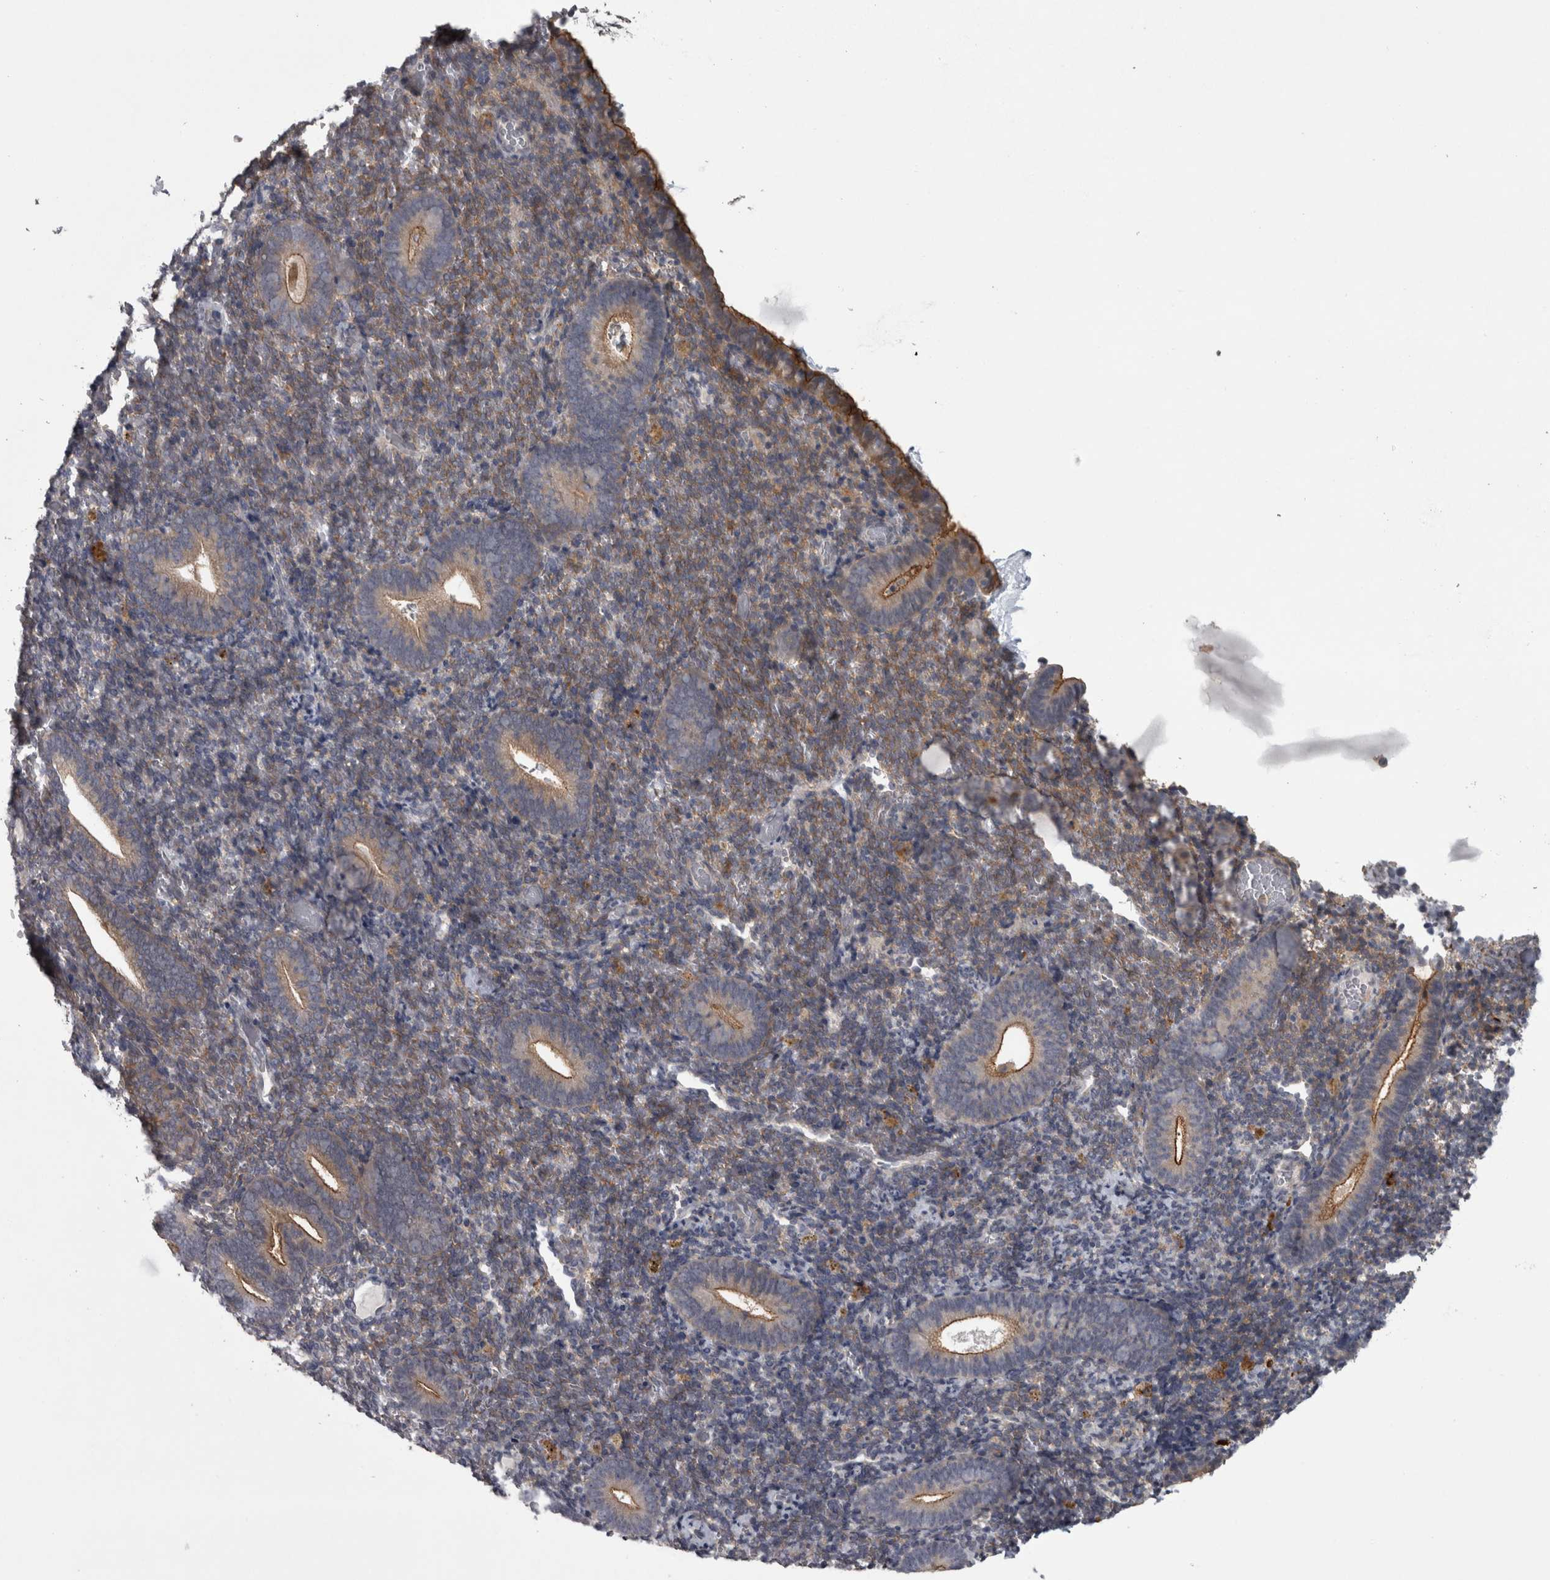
{"staining": {"intensity": "weak", "quantity": "<25%", "location": "cytoplasmic/membranous"}, "tissue": "endometrium", "cell_type": "Cells in endometrial stroma", "image_type": "normal", "snomed": [{"axis": "morphology", "description": "Normal tissue, NOS"}, {"axis": "topography", "description": "Endometrium"}], "caption": "Cells in endometrial stroma are negative for protein expression in normal human endometrium. Nuclei are stained in blue.", "gene": "PRKCI", "patient": {"sex": "female", "age": 51}}